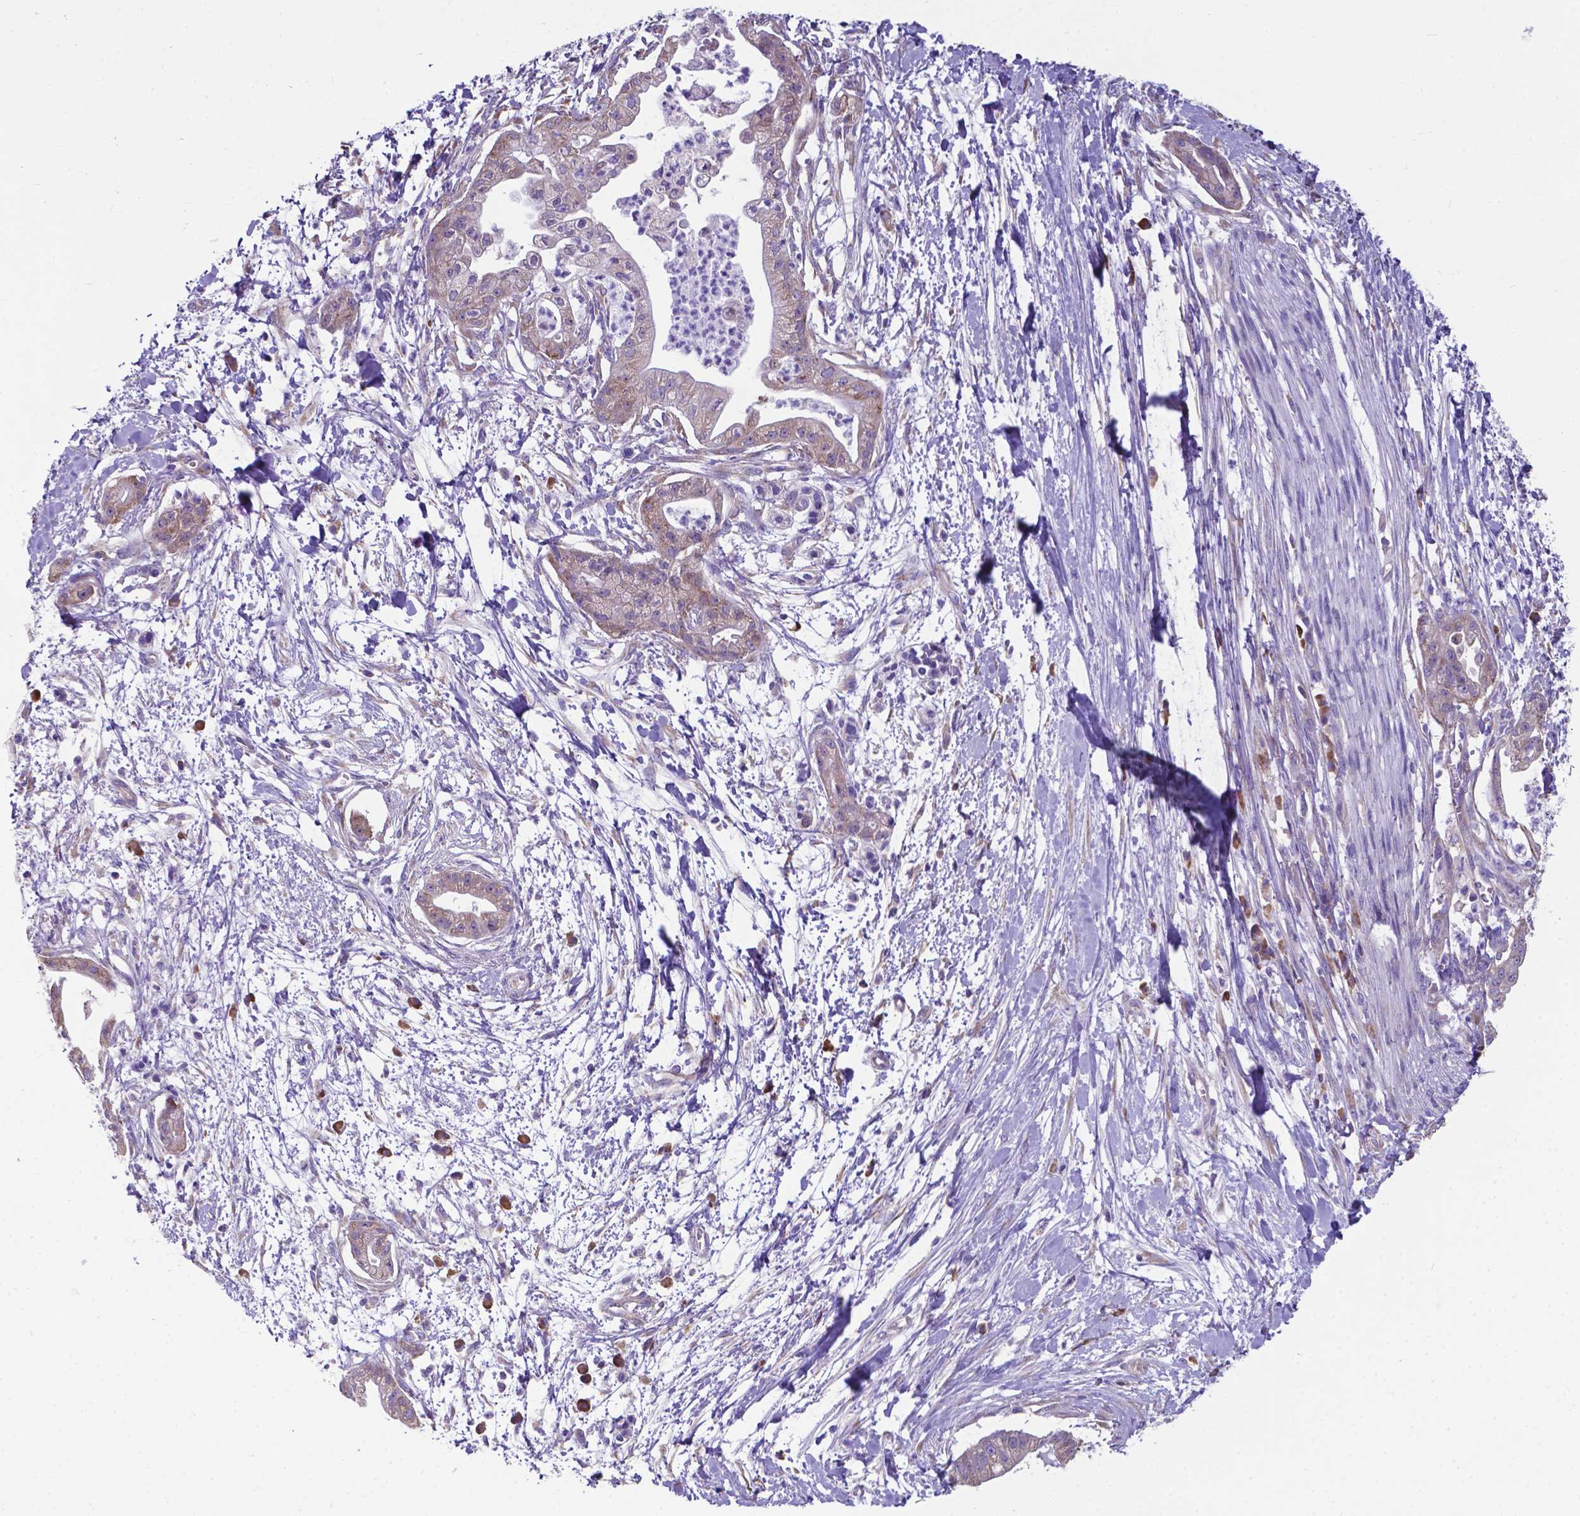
{"staining": {"intensity": "weak", "quantity": ">75%", "location": "cytoplasmic/membranous"}, "tissue": "pancreatic cancer", "cell_type": "Tumor cells", "image_type": "cancer", "snomed": [{"axis": "morphology", "description": "Normal tissue, NOS"}, {"axis": "morphology", "description": "Adenocarcinoma, NOS"}, {"axis": "topography", "description": "Lymph node"}, {"axis": "topography", "description": "Pancreas"}], "caption": "A brown stain highlights weak cytoplasmic/membranous staining of a protein in pancreatic cancer (adenocarcinoma) tumor cells.", "gene": "RPL6", "patient": {"sex": "female", "age": 58}}